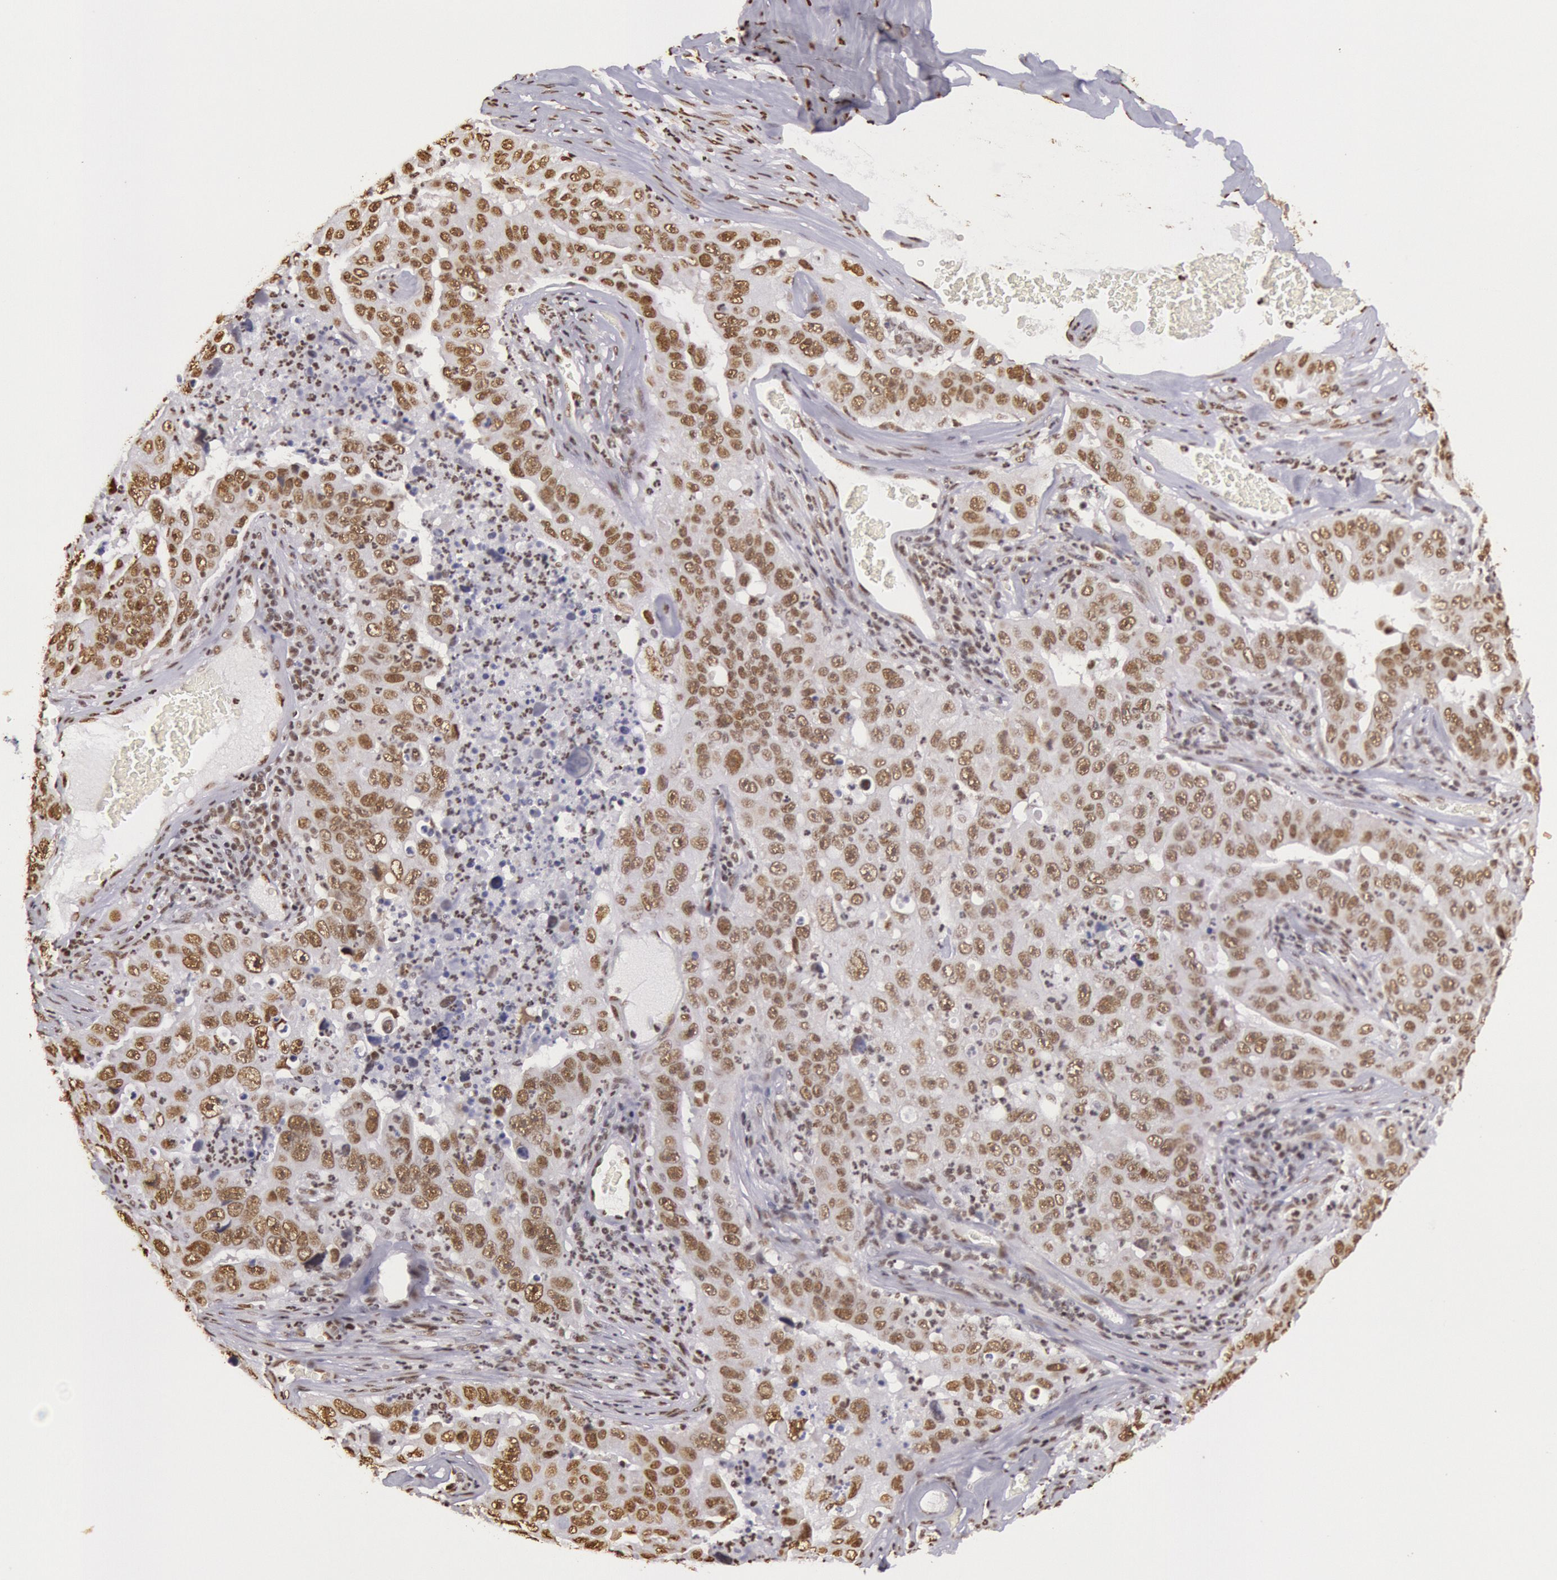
{"staining": {"intensity": "moderate", "quantity": ">75%", "location": "nuclear"}, "tissue": "lung cancer", "cell_type": "Tumor cells", "image_type": "cancer", "snomed": [{"axis": "morphology", "description": "Squamous cell carcinoma, NOS"}, {"axis": "topography", "description": "Lung"}], "caption": "IHC micrograph of squamous cell carcinoma (lung) stained for a protein (brown), which shows medium levels of moderate nuclear positivity in approximately >75% of tumor cells.", "gene": "HNRNPH2", "patient": {"sex": "male", "age": 64}}